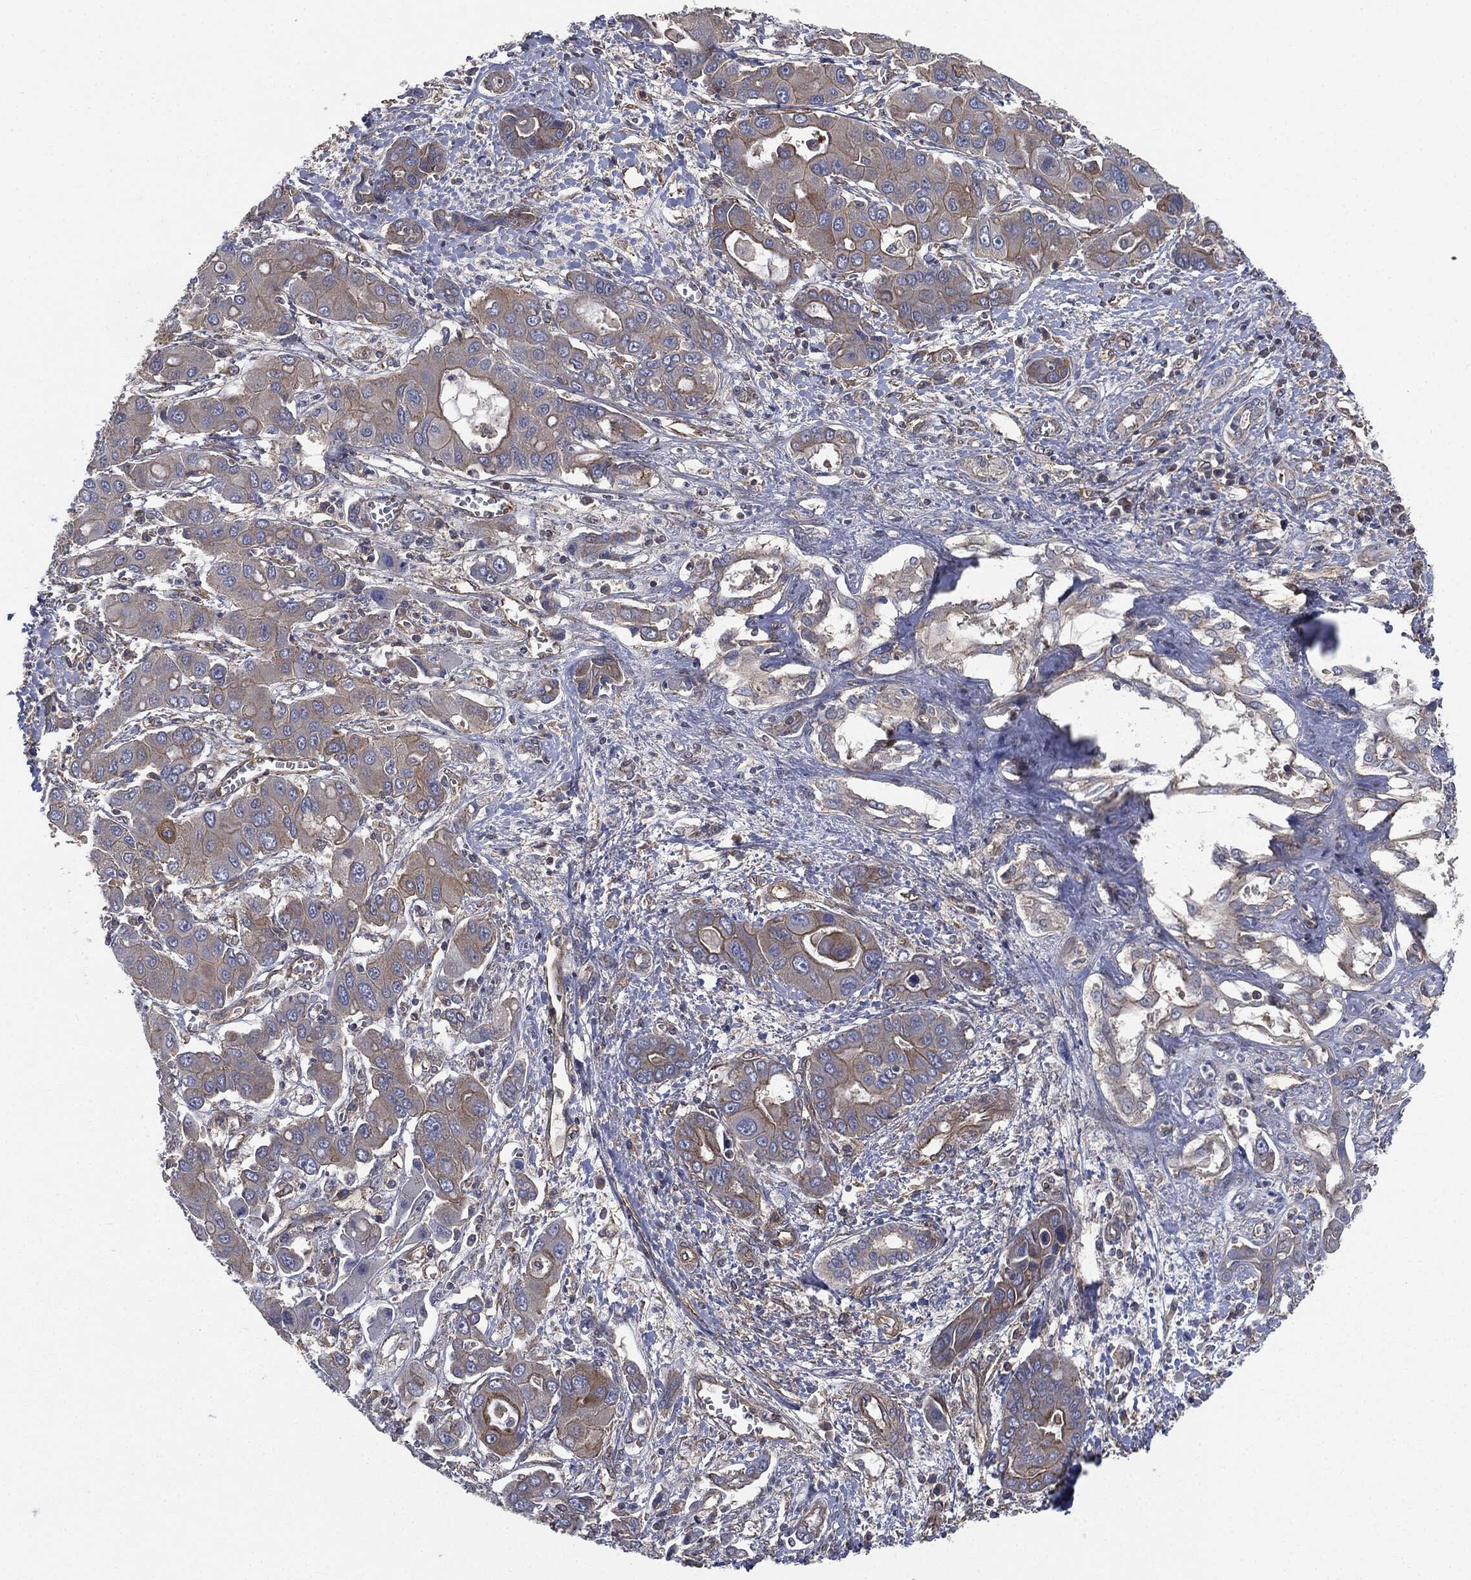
{"staining": {"intensity": "moderate", "quantity": "<25%", "location": "cytoplasmic/membranous"}, "tissue": "liver cancer", "cell_type": "Tumor cells", "image_type": "cancer", "snomed": [{"axis": "morphology", "description": "Cholangiocarcinoma"}, {"axis": "topography", "description": "Liver"}], "caption": "Protein expression analysis of liver cancer (cholangiocarcinoma) demonstrates moderate cytoplasmic/membranous expression in approximately <25% of tumor cells.", "gene": "EPS15L1", "patient": {"sex": "male", "age": 67}}